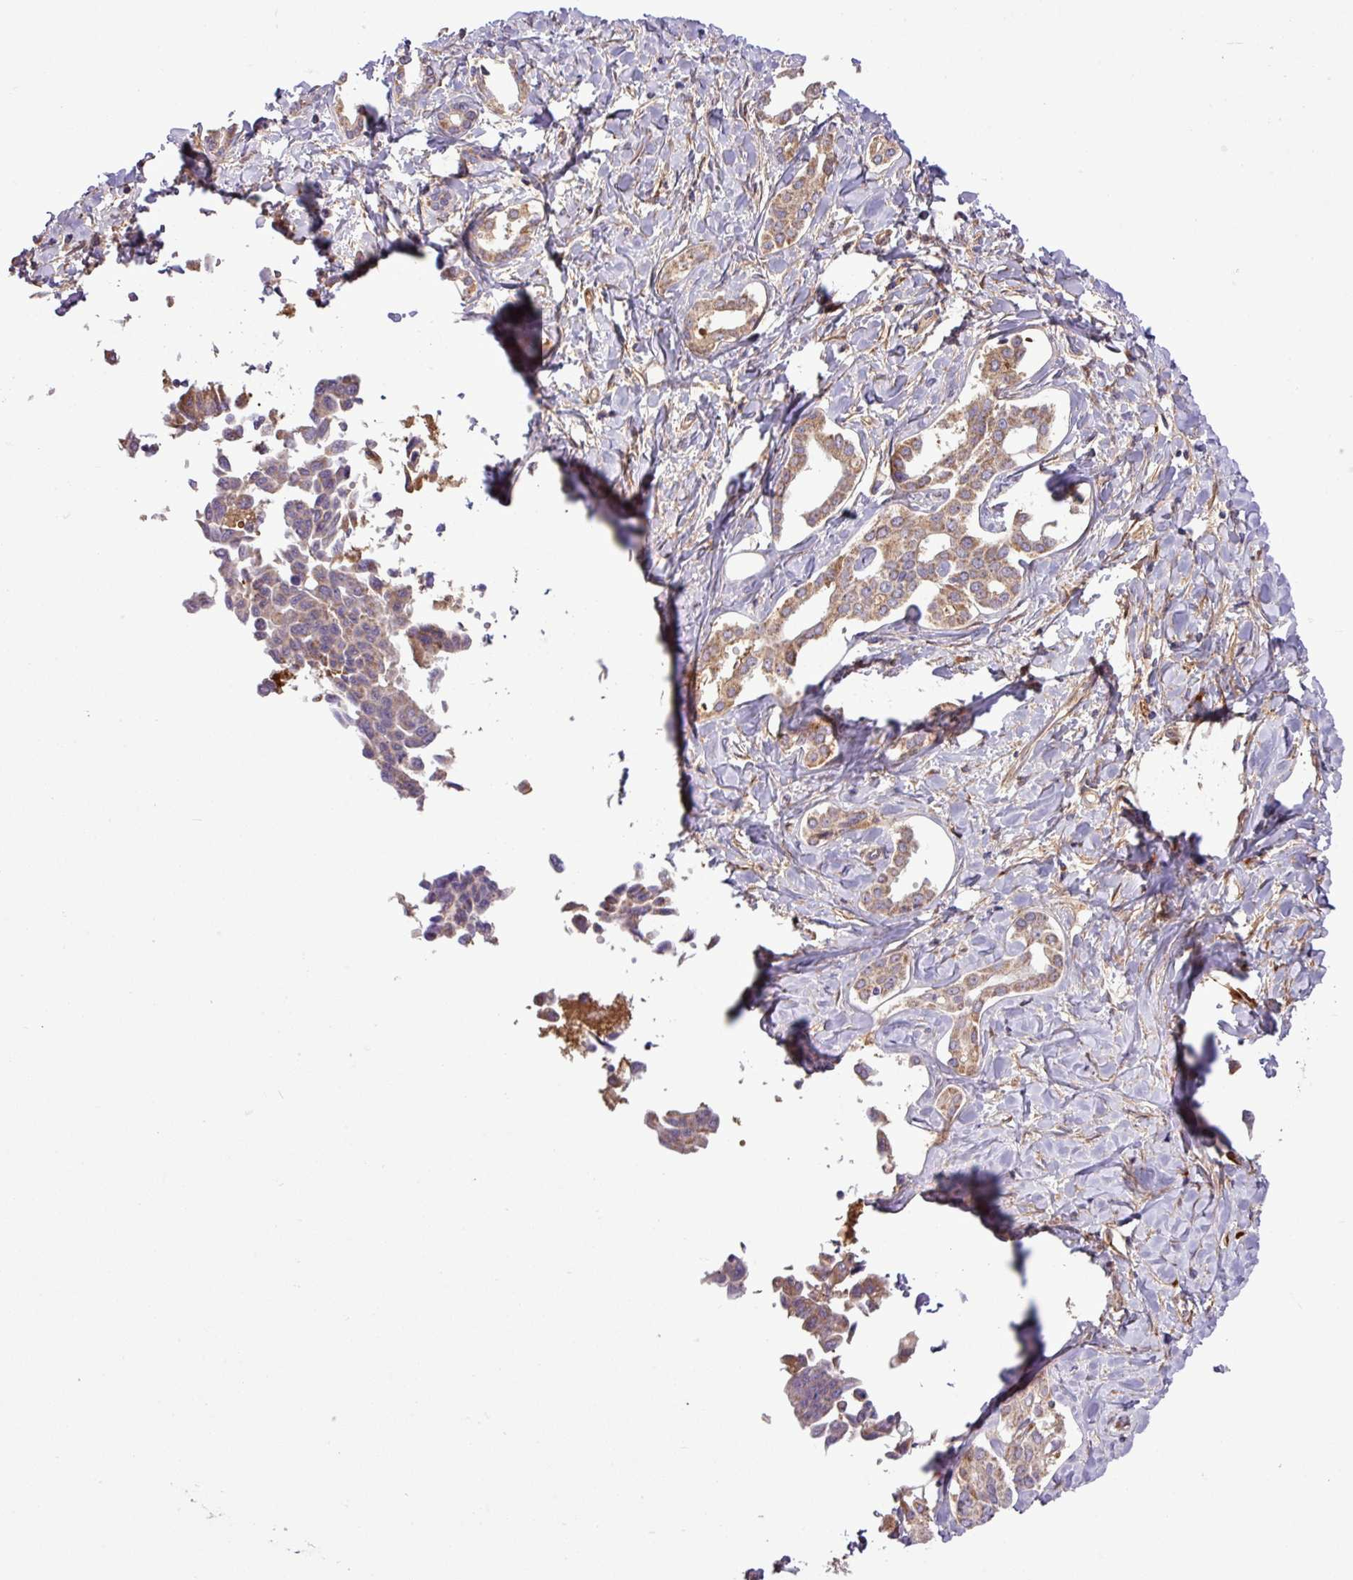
{"staining": {"intensity": "moderate", "quantity": ">75%", "location": "cytoplasmic/membranous"}, "tissue": "liver cancer", "cell_type": "Tumor cells", "image_type": "cancer", "snomed": [{"axis": "morphology", "description": "Cholangiocarcinoma"}, {"axis": "topography", "description": "Liver"}], "caption": "DAB immunohistochemical staining of liver cancer (cholangiocarcinoma) demonstrates moderate cytoplasmic/membranous protein positivity in about >75% of tumor cells.", "gene": "CWH43", "patient": {"sex": "female", "age": 77}}